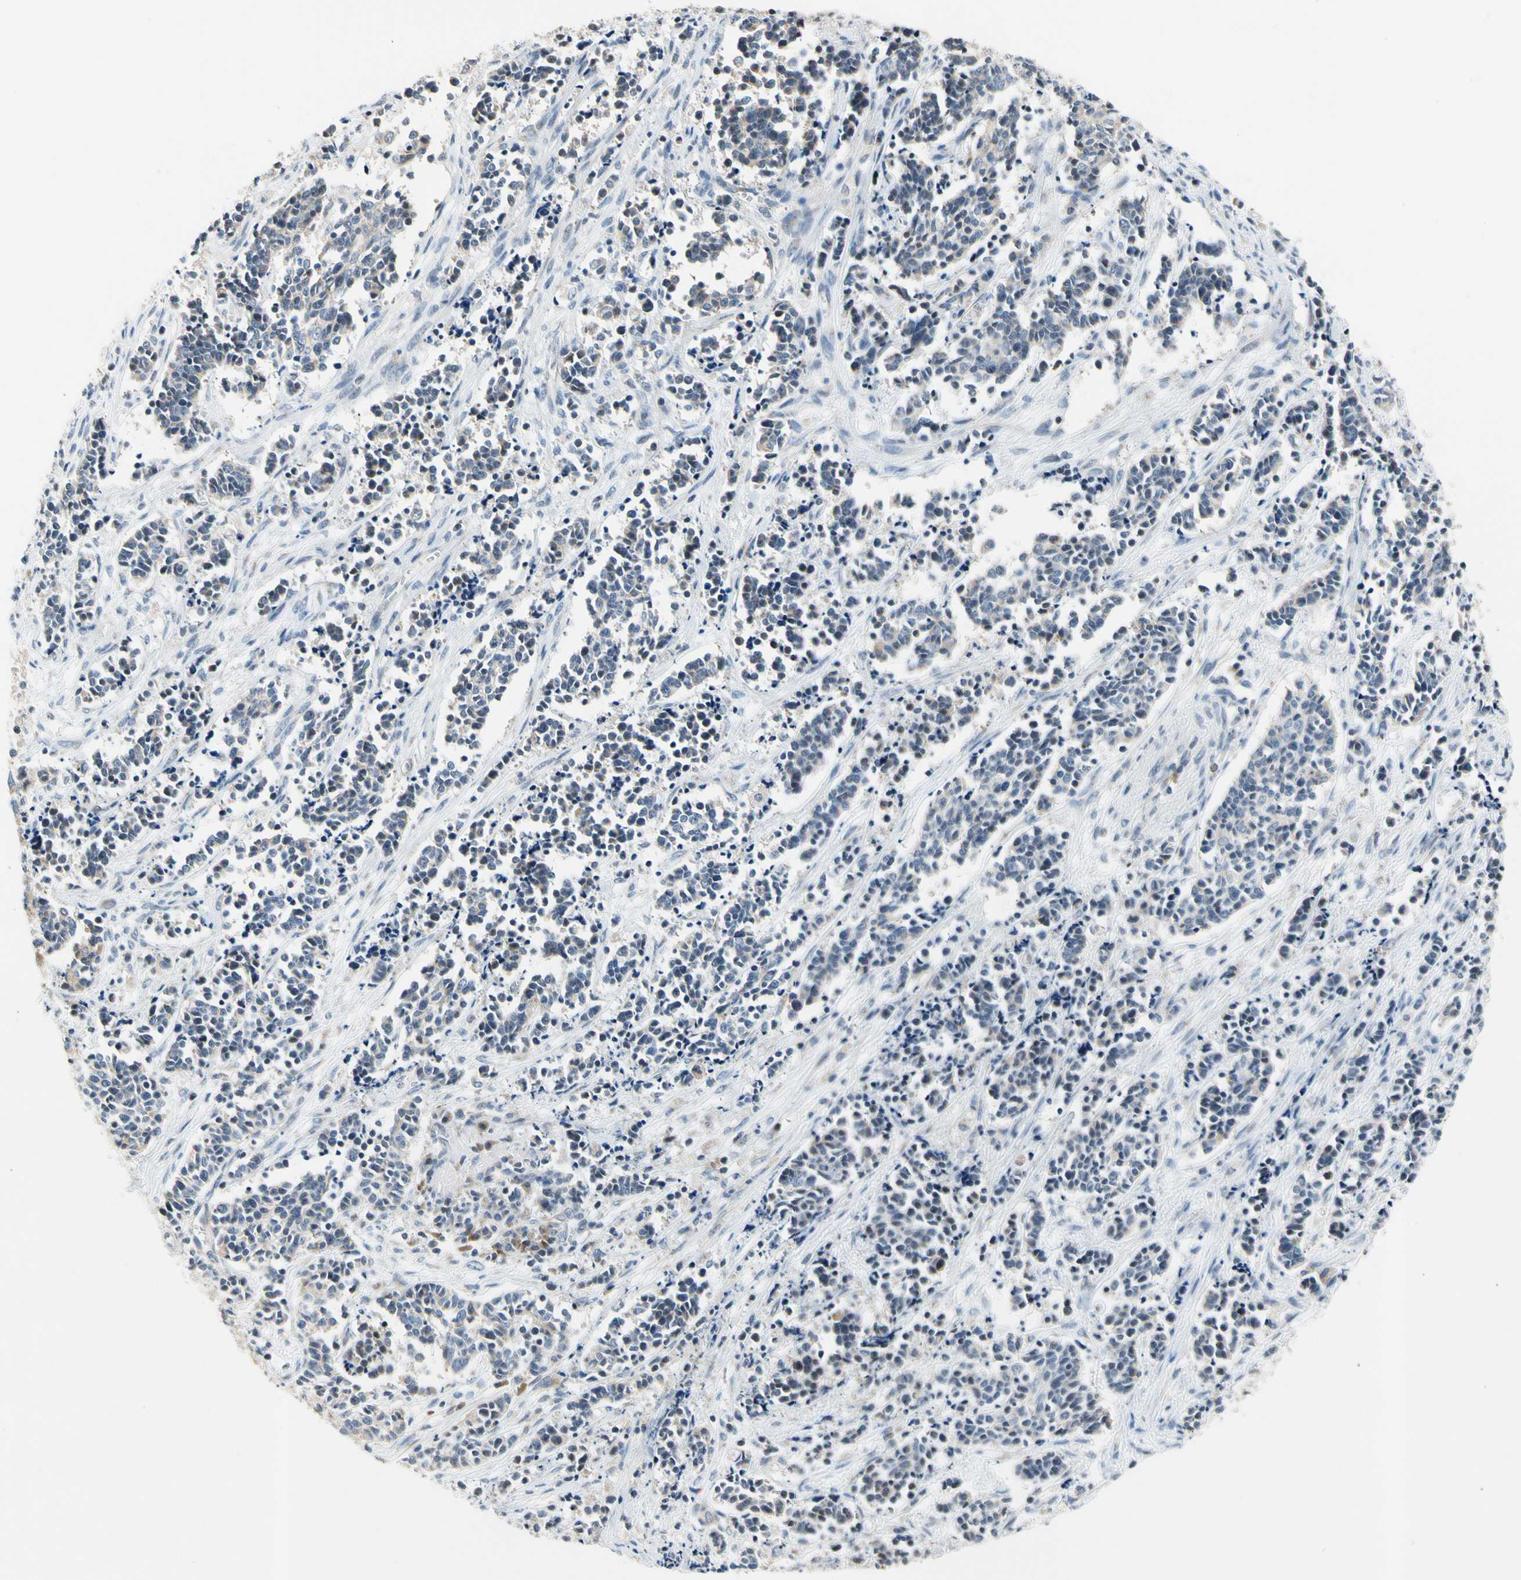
{"staining": {"intensity": "weak", "quantity": "<25%", "location": "cytoplasmic/membranous"}, "tissue": "cervical cancer", "cell_type": "Tumor cells", "image_type": "cancer", "snomed": [{"axis": "morphology", "description": "Squamous cell carcinoma, NOS"}, {"axis": "topography", "description": "Cervix"}], "caption": "This micrograph is of cervical squamous cell carcinoma stained with immunohistochemistry to label a protein in brown with the nuclei are counter-stained blue. There is no expression in tumor cells.", "gene": "SOX30", "patient": {"sex": "female", "age": 35}}